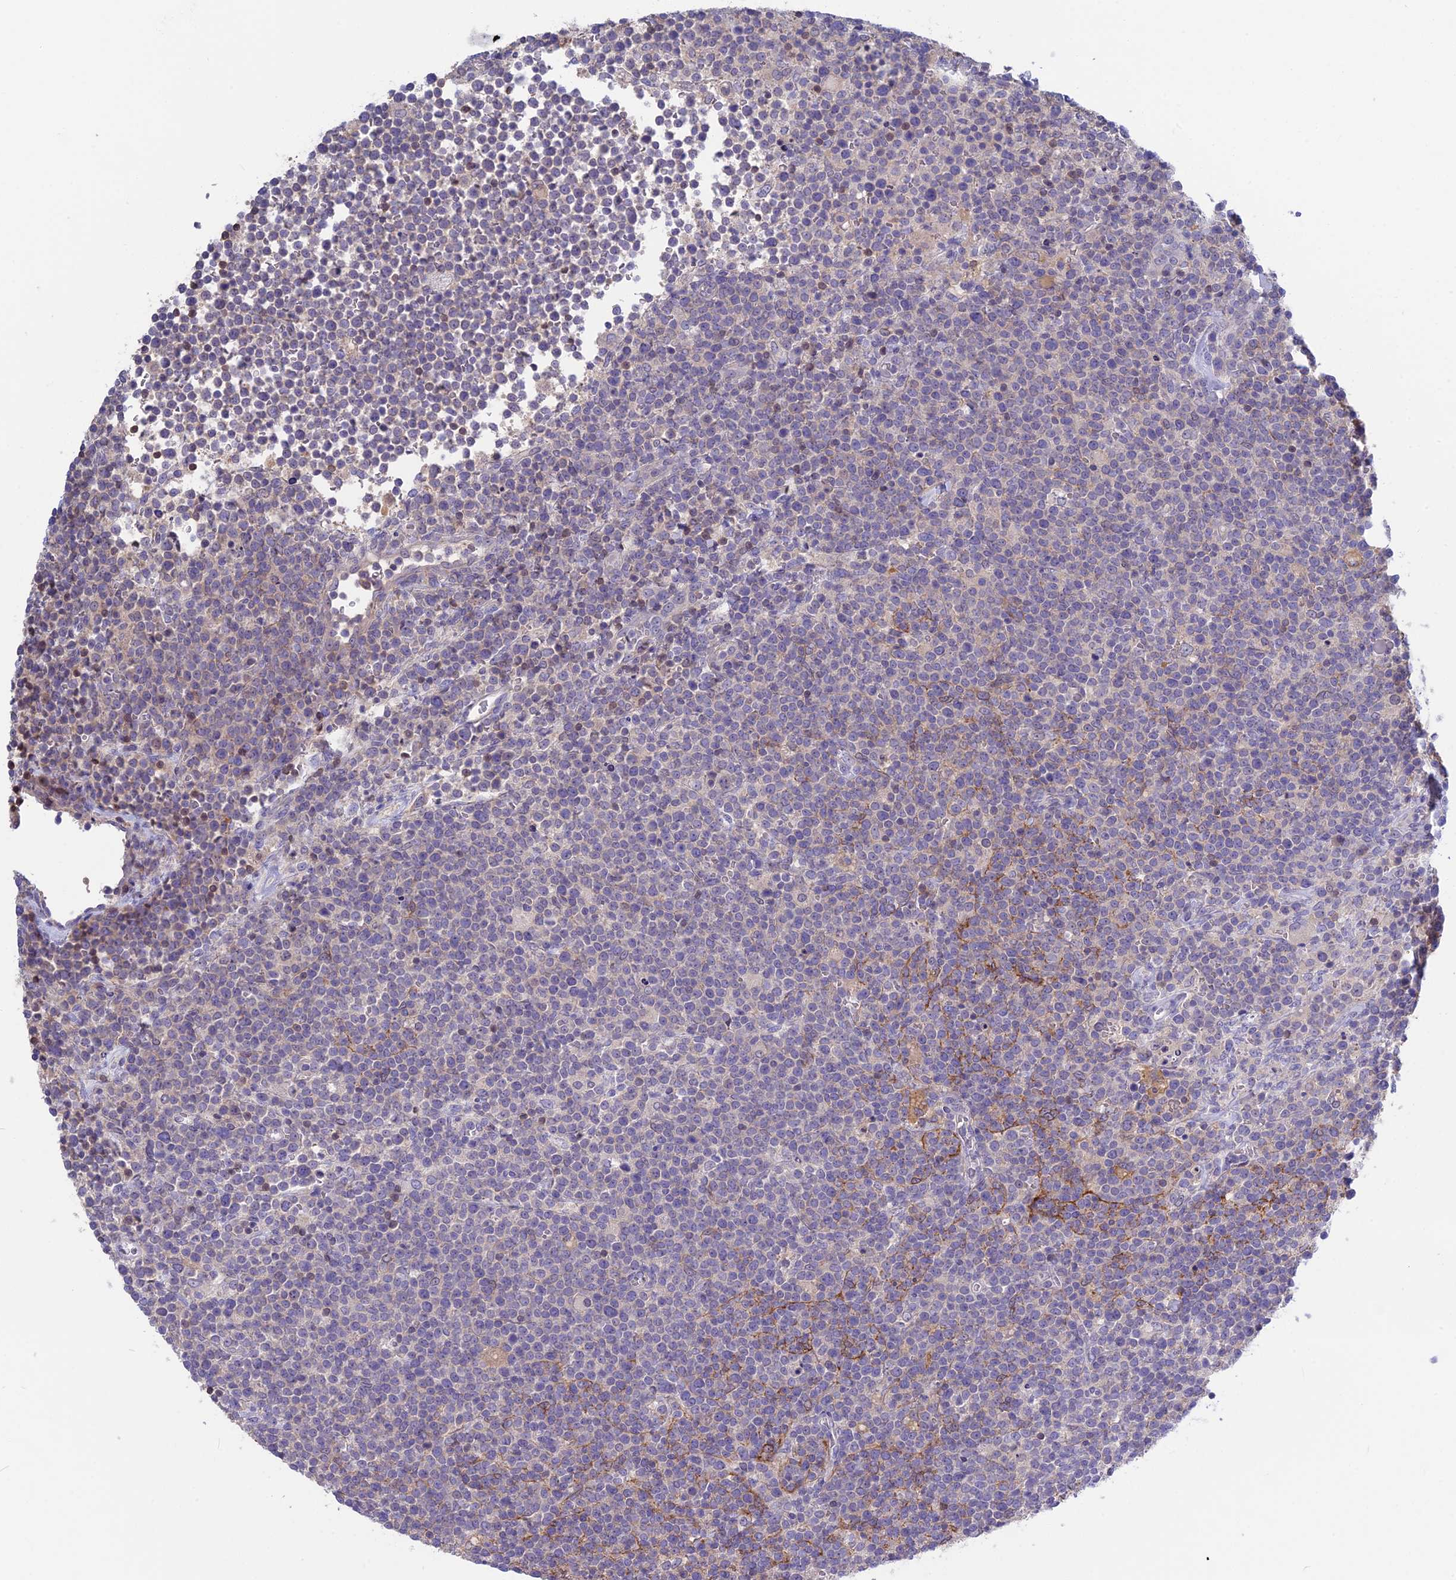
{"staining": {"intensity": "negative", "quantity": "none", "location": "none"}, "tissue": "lymphoma", "cell_type": "Tumor cells", "image_type": "cancer", "snomed": [{"axis": "morphology", "description": "Malignant lymphoma, non-Hodgkin's type, High grade"}, {"axis": "topography", "description": "Lymph node"}], "caption": "Immunohistochemical staining of human malignant lymphoma, non-Hodgkin's type (high-grade) exhibits no significant positivity in tumor cells.", "gene": "SNAP91", "patient": {"sex": "male", "age": 61}}